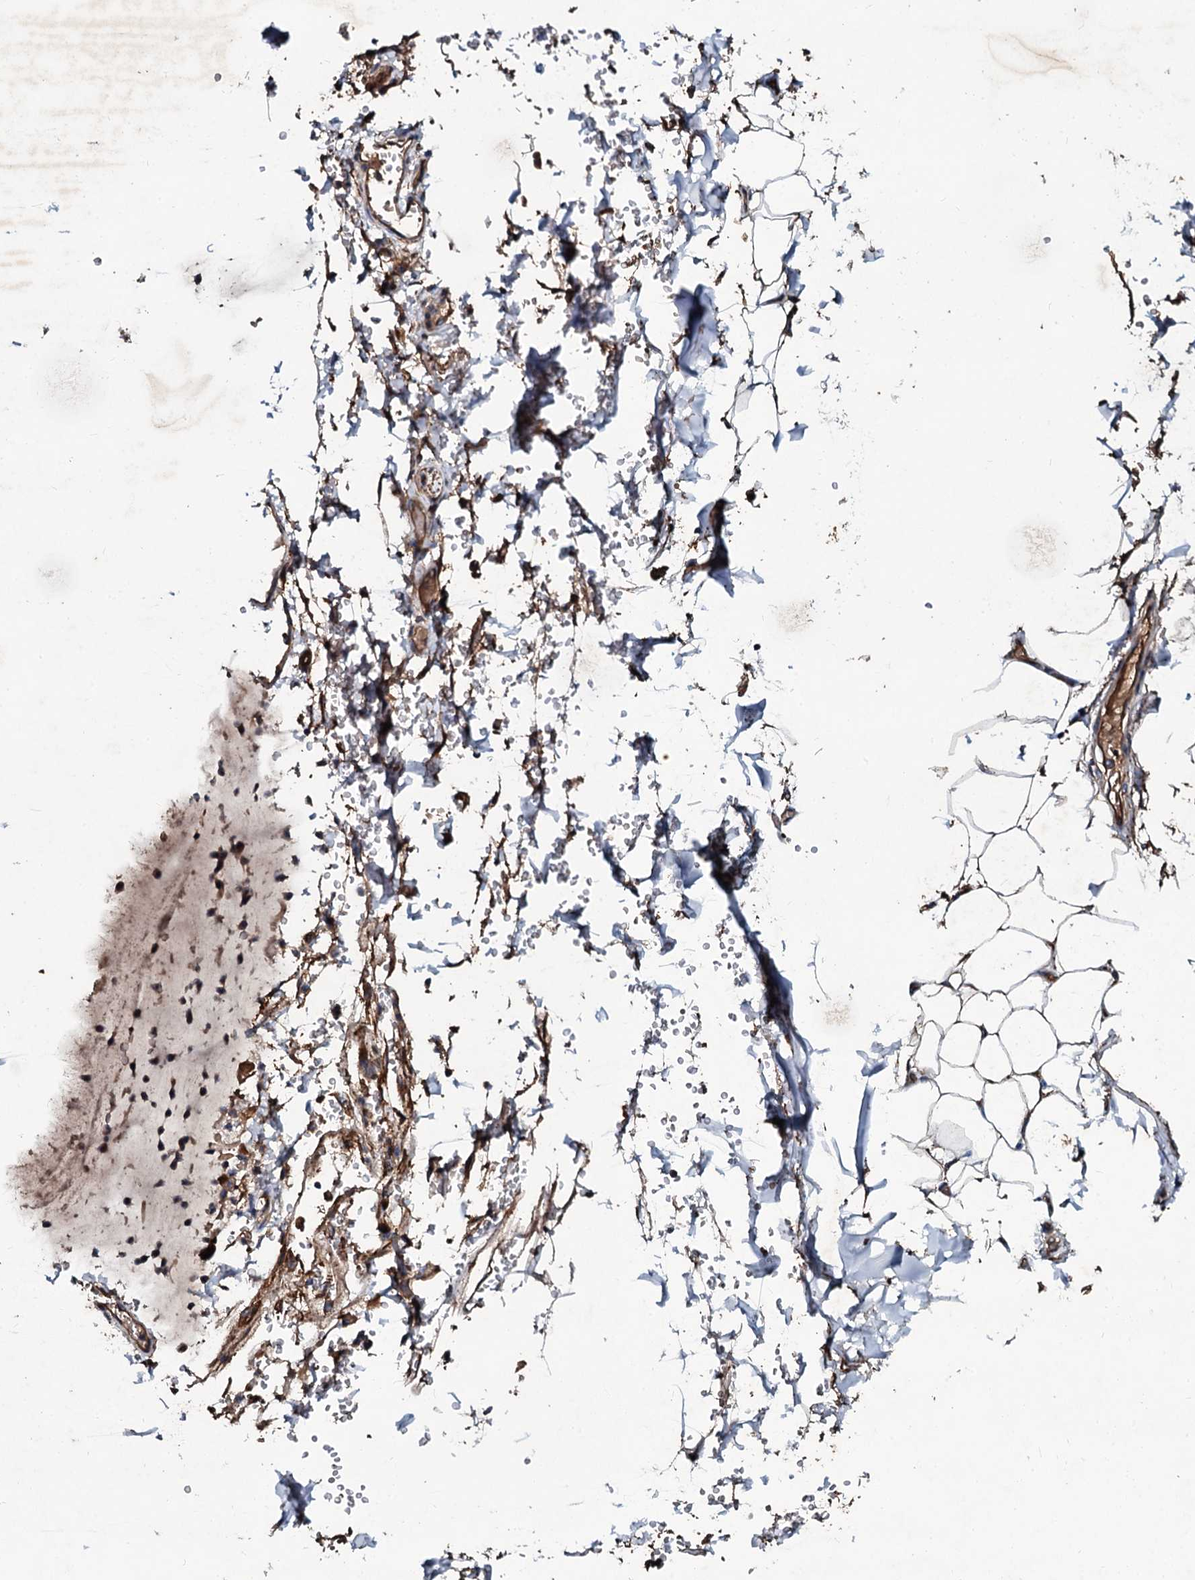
{"staining": {"intensity": "strong", "quantity": "25%-75%", "location": "cytoplasmic/membranous"}, "tissue": "adipose tissue", "cell_type": "Adipocytes", "image_type": "normal", "snomed": [{"axis": "morphology", "description": "Normal tissue, NOS"}, {"axis": "topography", "description": "Lymph node"}, {"axis": "topography", "description": "Cartilage tissue"}, {"axis": "topography", "description": "Bronchus"}], "caption": "Adipose tissue stained with a brown dye demonstrates strong cytoplasmic/membranous positive positivity in approximately 25%-75% of adipocytes.", "gene": "DMAC2", "patient": {"sex": "male", "age": 63}}